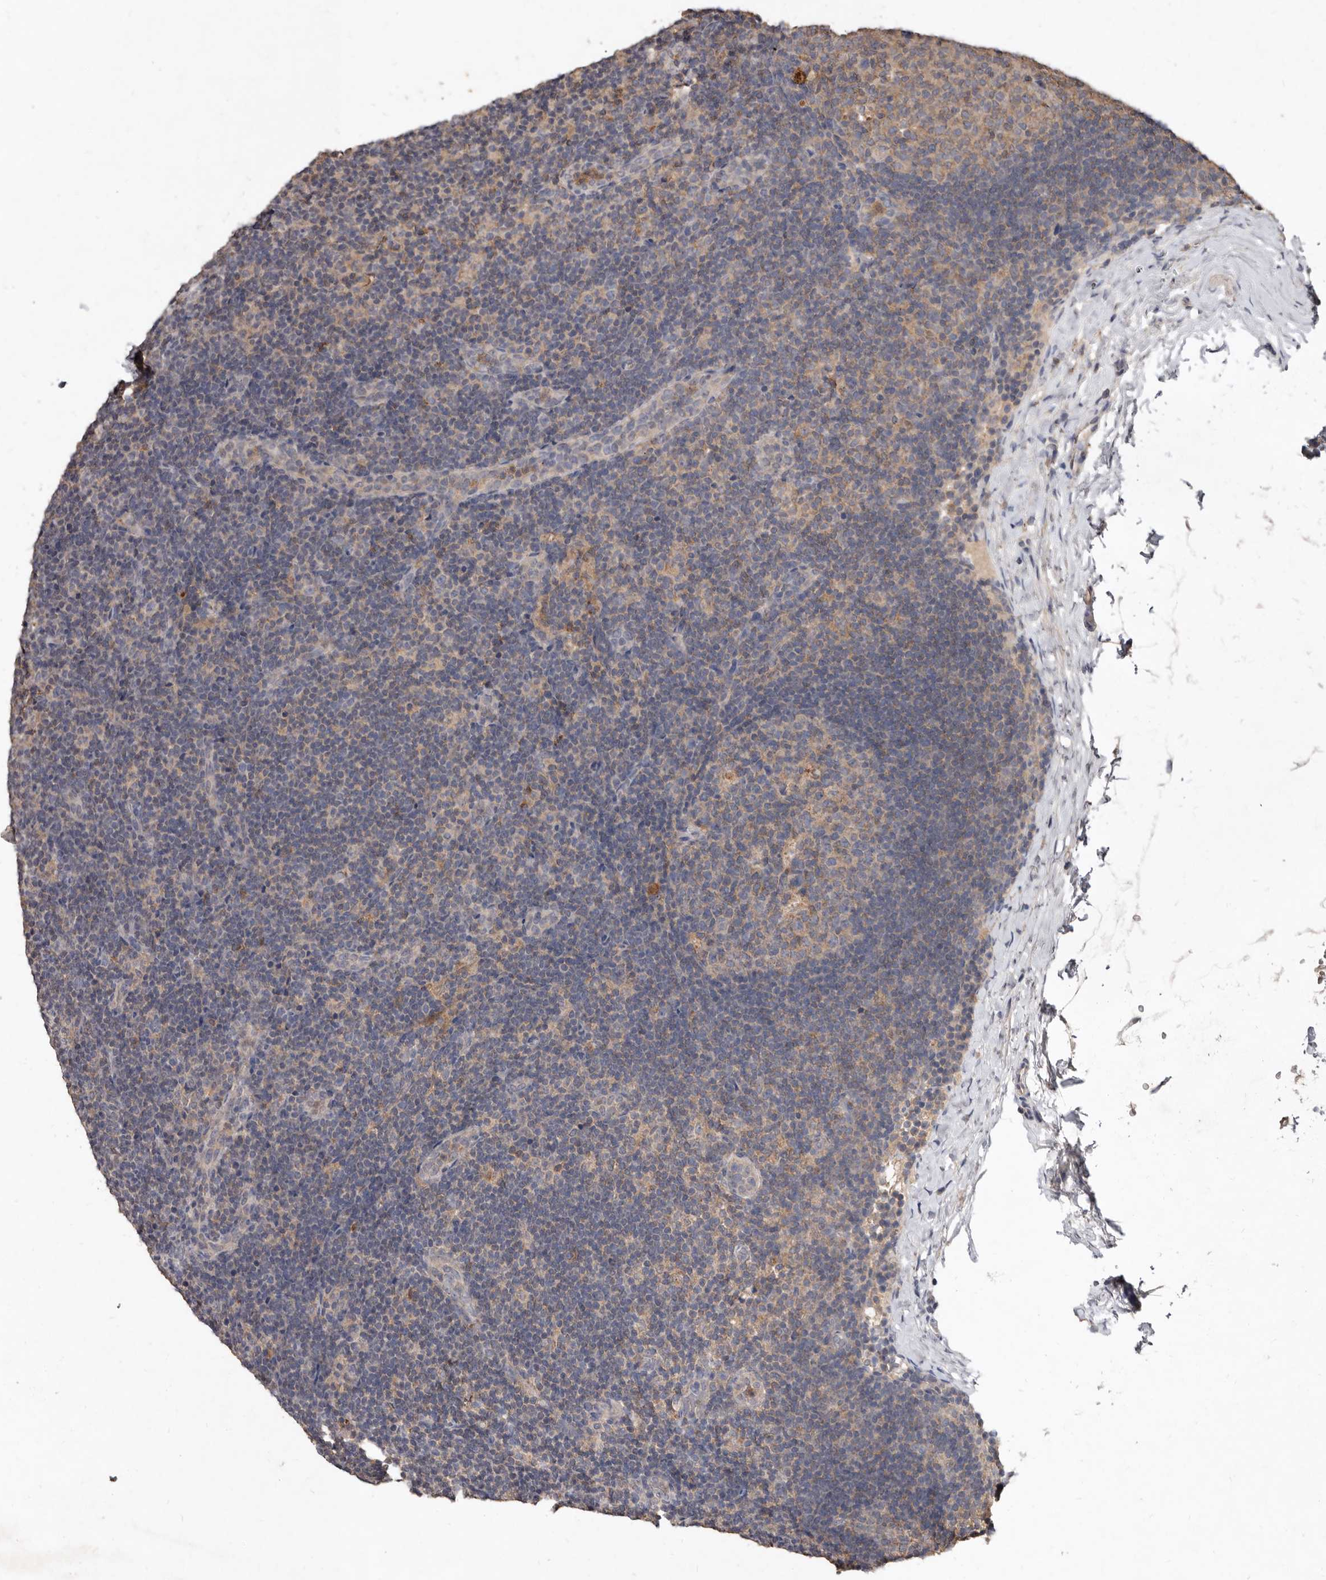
{"staining": {"intensity": "weak", "quantity": "25%-75%", "location": "cytoplasmic/membranous"}, "tissue": "lymph node", "cell_type": "Germinal center cells", "image_type": "normal", "snomed": [{"axis": "morphology", "description": "Normal tissue, NOS"}, {"axis": "topography", "description": "Lymph node"}], "caption": "High-magnification brightfield microscopy of unremarkable lymph node stained with DAB (3,3'-diaminobenzidine) (brown) and counterstained with hematoxylin (blue). germinal center cells exhibit weak cytoplasmic/membranous expression is present in approximately25%-75% of cells.", "gene": "EDEM1", "patient": {"sex": "female", "age": 22}}